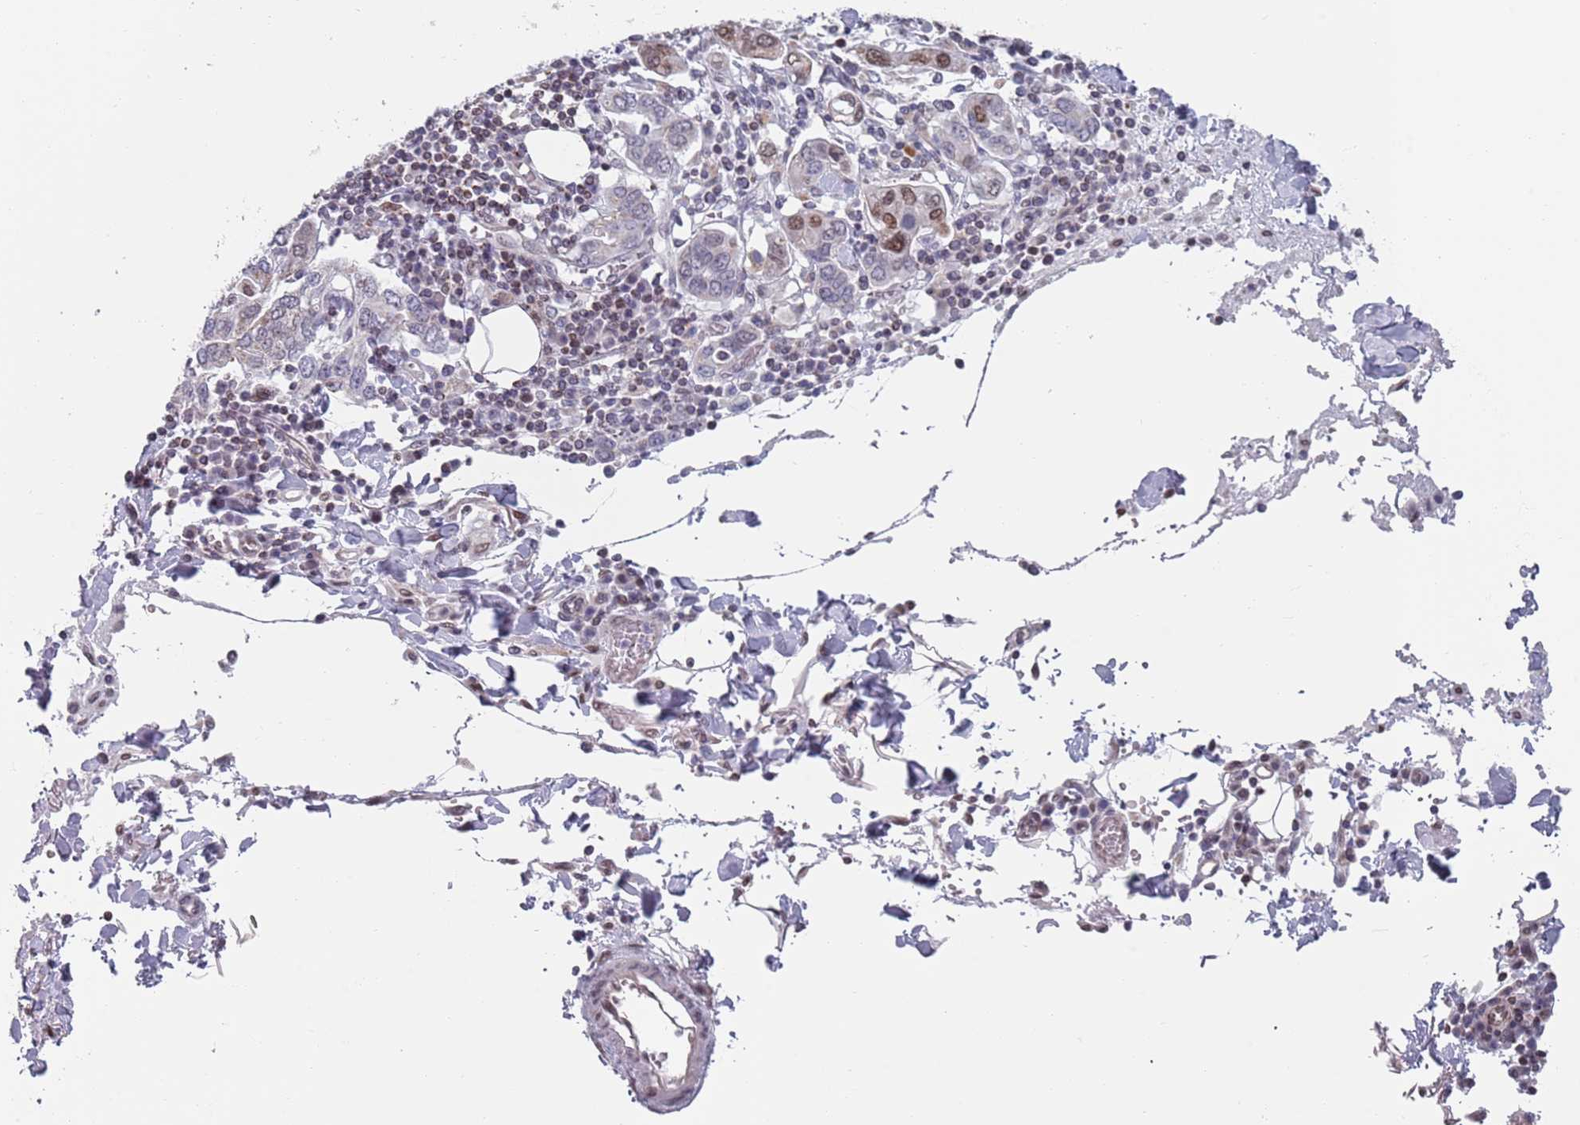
{"staining": {"intensity": "moderate", "quantity": "<25%", "location": "nuclear"}, "tissue": "stomach cancer", "cell_type": "Tumor cells", "image_type": "cancer", "snomed": [{"axis": "morphology", "description": "Adenocarcinoma, NOS"}, {"axis": "topography", "description": "Stomach, upper"}, {"axis": "topography", "description": "Stomach"}], "caption": "Human adenocarcinoma (stomach) stained with a brown dye displays moderate nuclear positive staining in about <25% of tumor cells.", "gene": "MFSD12", "patient": {"sex": "male", "age": 62}}